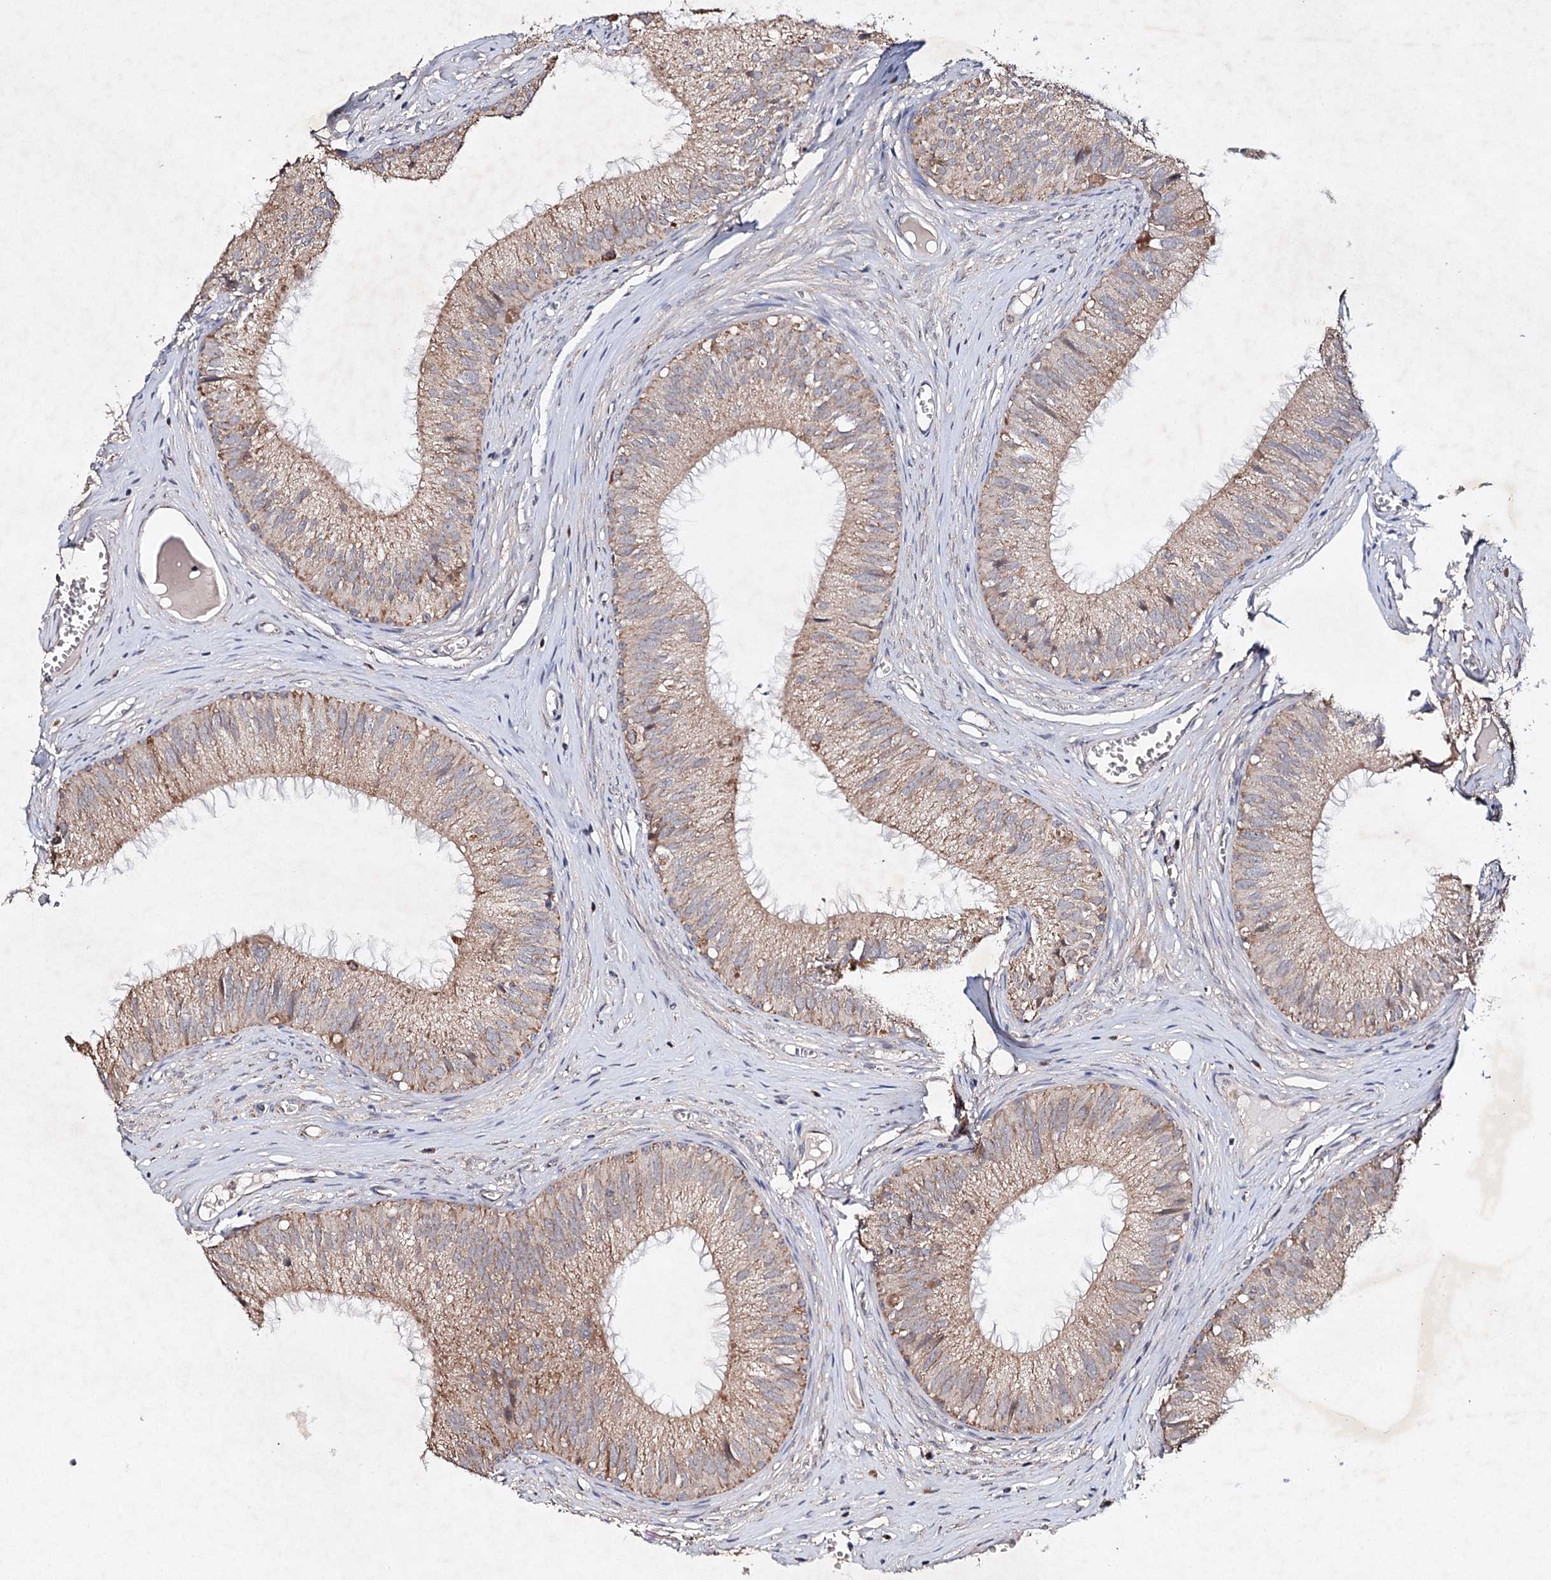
{"staining": {"intensity": "moderate", "quantity": ">75%", "location": "cytoplasmic/membranous"}, "tissue": "epididymis", "cell_type": "Glandular cells", "image_type": "normal", "snomed": [{"axis": "morphology", "description": "Normal tissue, NOS"}, {"axis": "topography", "description": "Epididymis"}], "caption": "Immunohistochemical staining of normal human epididymis shows moderate cytoplasmic/membranous protein positivity in about >75% of glandular cells.", "gene": "PIK3CB", "patient": {"sex": "male", "age": 36}}